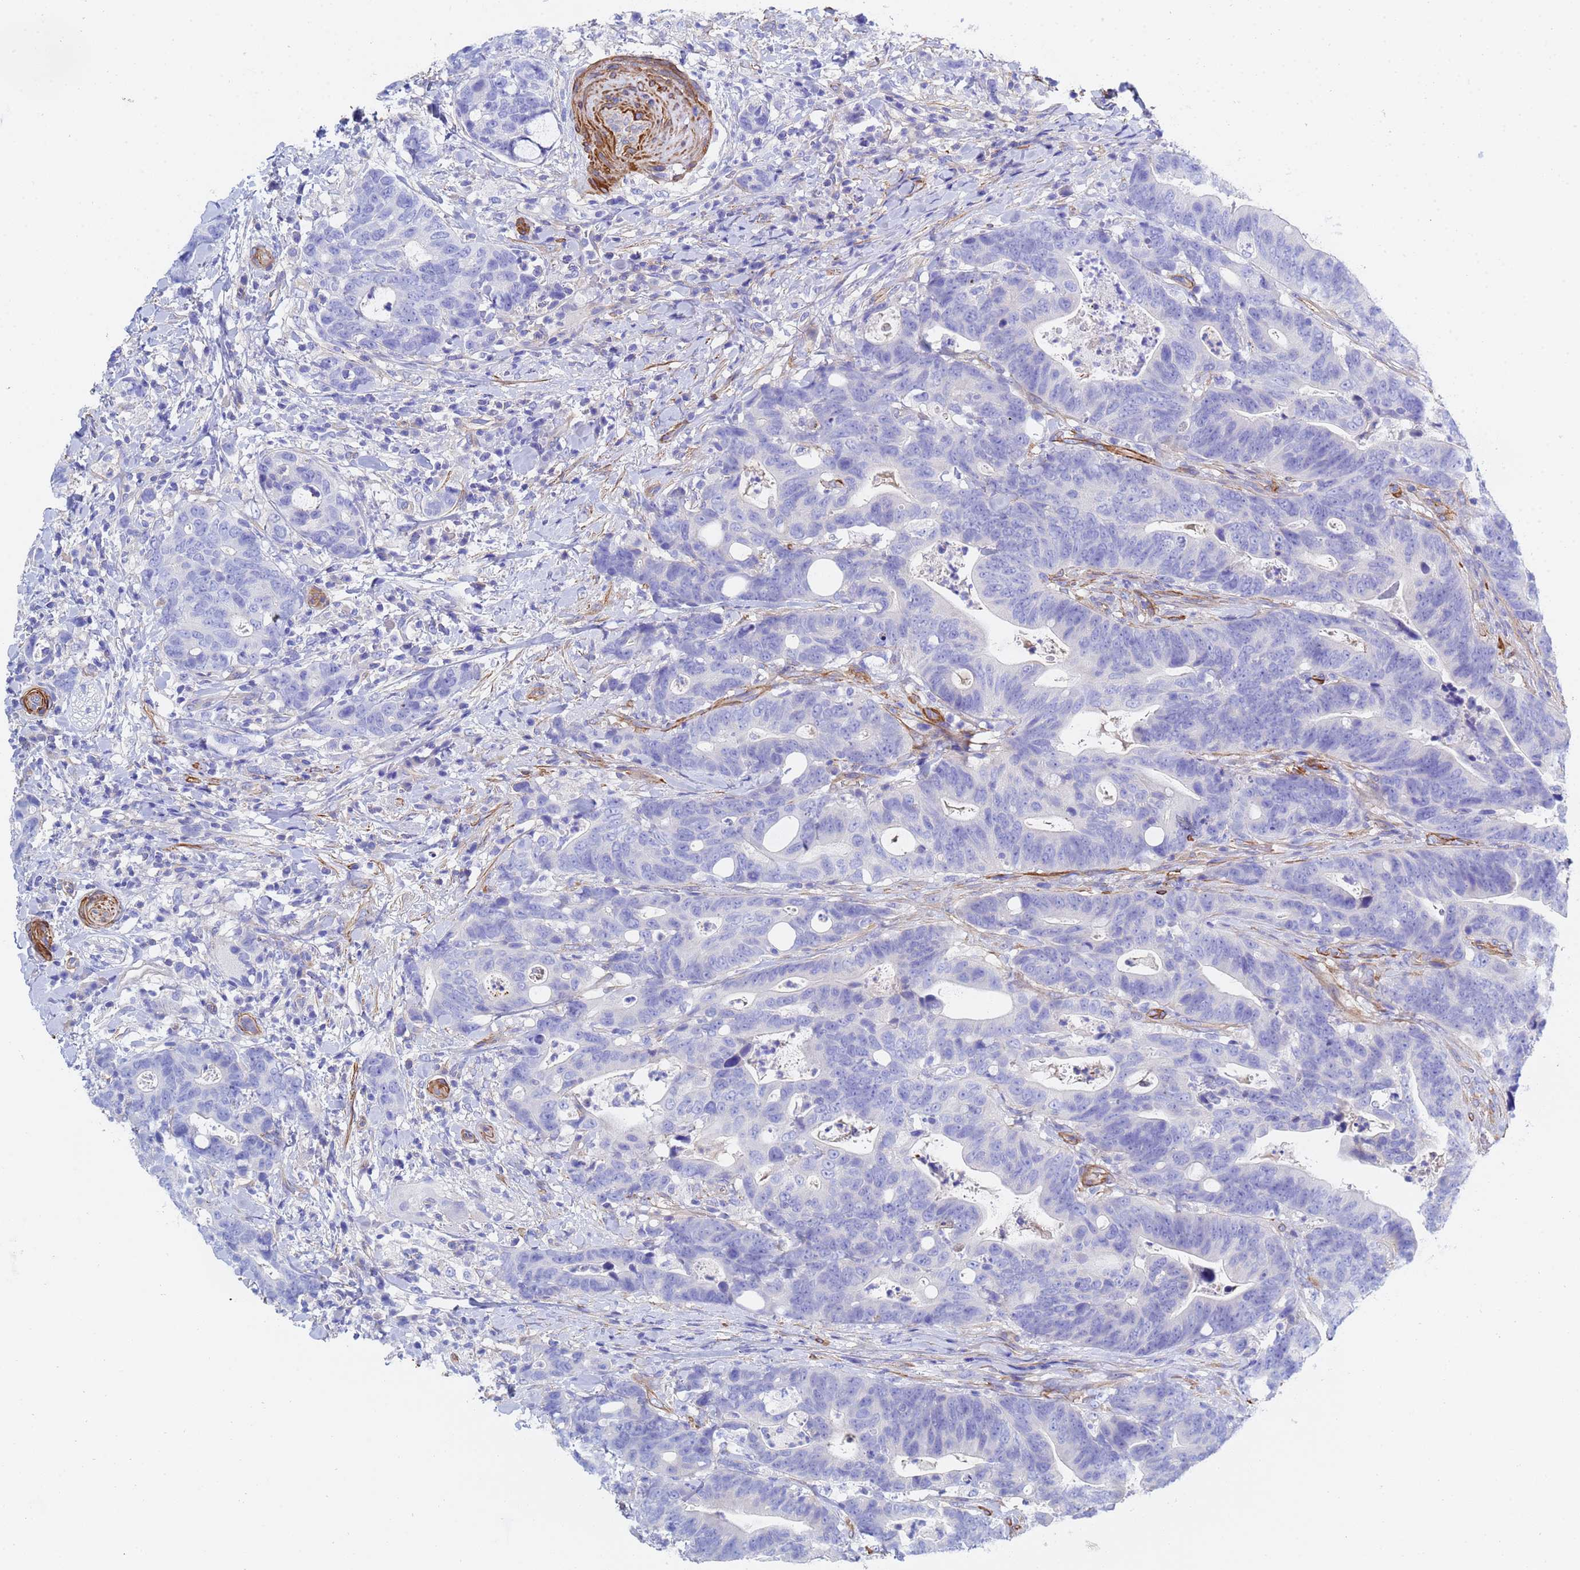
{"staining": {"intensity": "negative", "quantity": "none", "location": "none"}, "tissue": "colorectal cancer", "cell_type": "Tumor cells", "image_type": "cancer", "snomed": [{"axis": "morphology", "description": "Adenocarcinoma, NOS"}, {"axis": "topography", "description": "Colon"}], "caption": "Tumor cells show no significant positivity in adenocarcinoma (colorectal).", "gene": "CST4", "patient": {"sex": "female", "age": 82}}